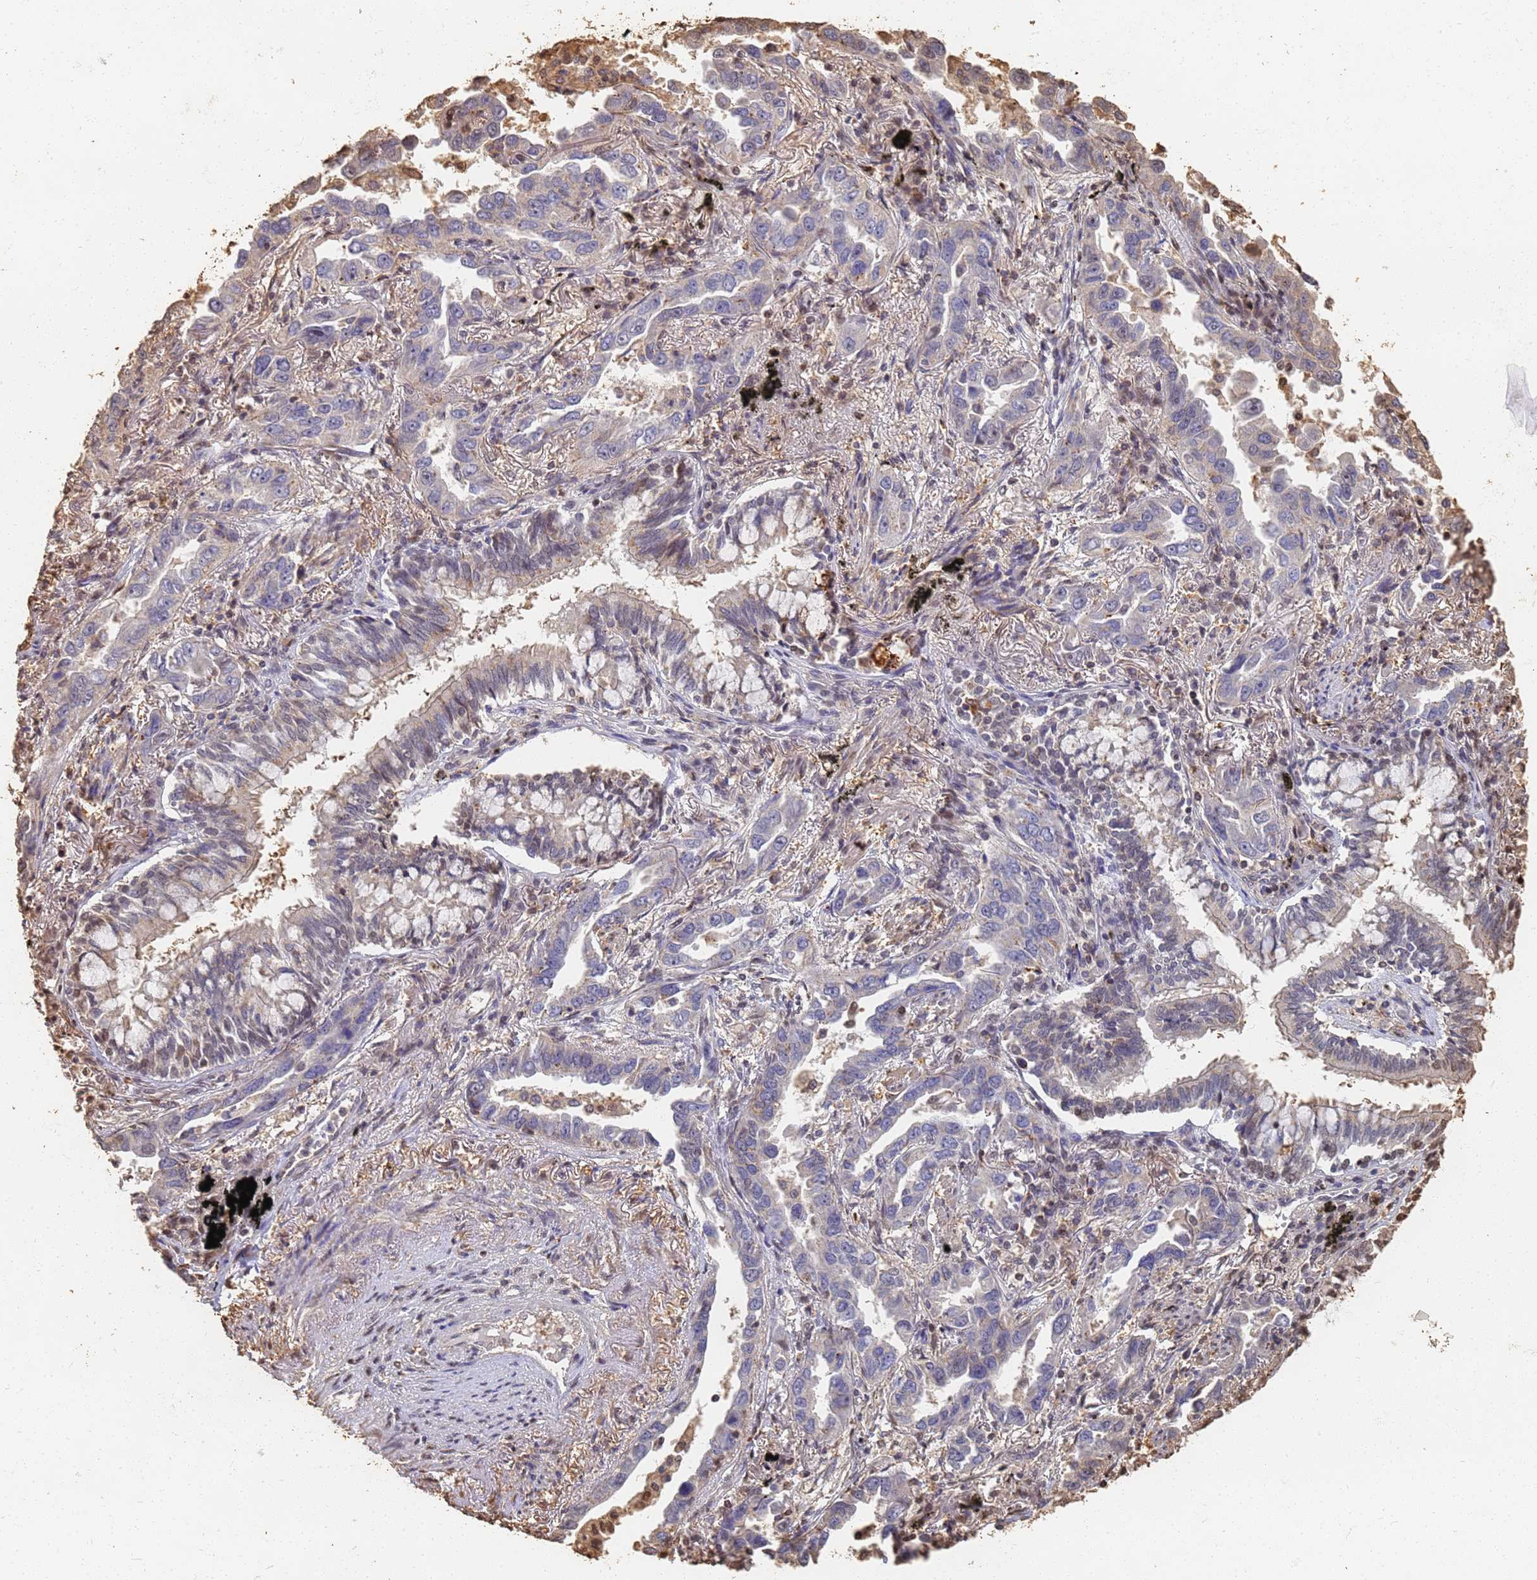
{"staining": {"intensity": "negative", "quantity": "none", "location": "none"}, "tissue": "lung cancer", "cell_type": "Tumor cells", "image_type": "cancer", "snomed": [{"axis": "morphology", "description": "Adenocarcinoma, NOS"}, {"axis": "topography", "description": "Lung"}], "caption": "This image is of lung cancer stained with IHC to label a protein in brown with the nuclei are counter-stained blue. There is no expression in tumor cells.", "gene": "JAK2", "patient": {"sex": "male", "age": 67}}